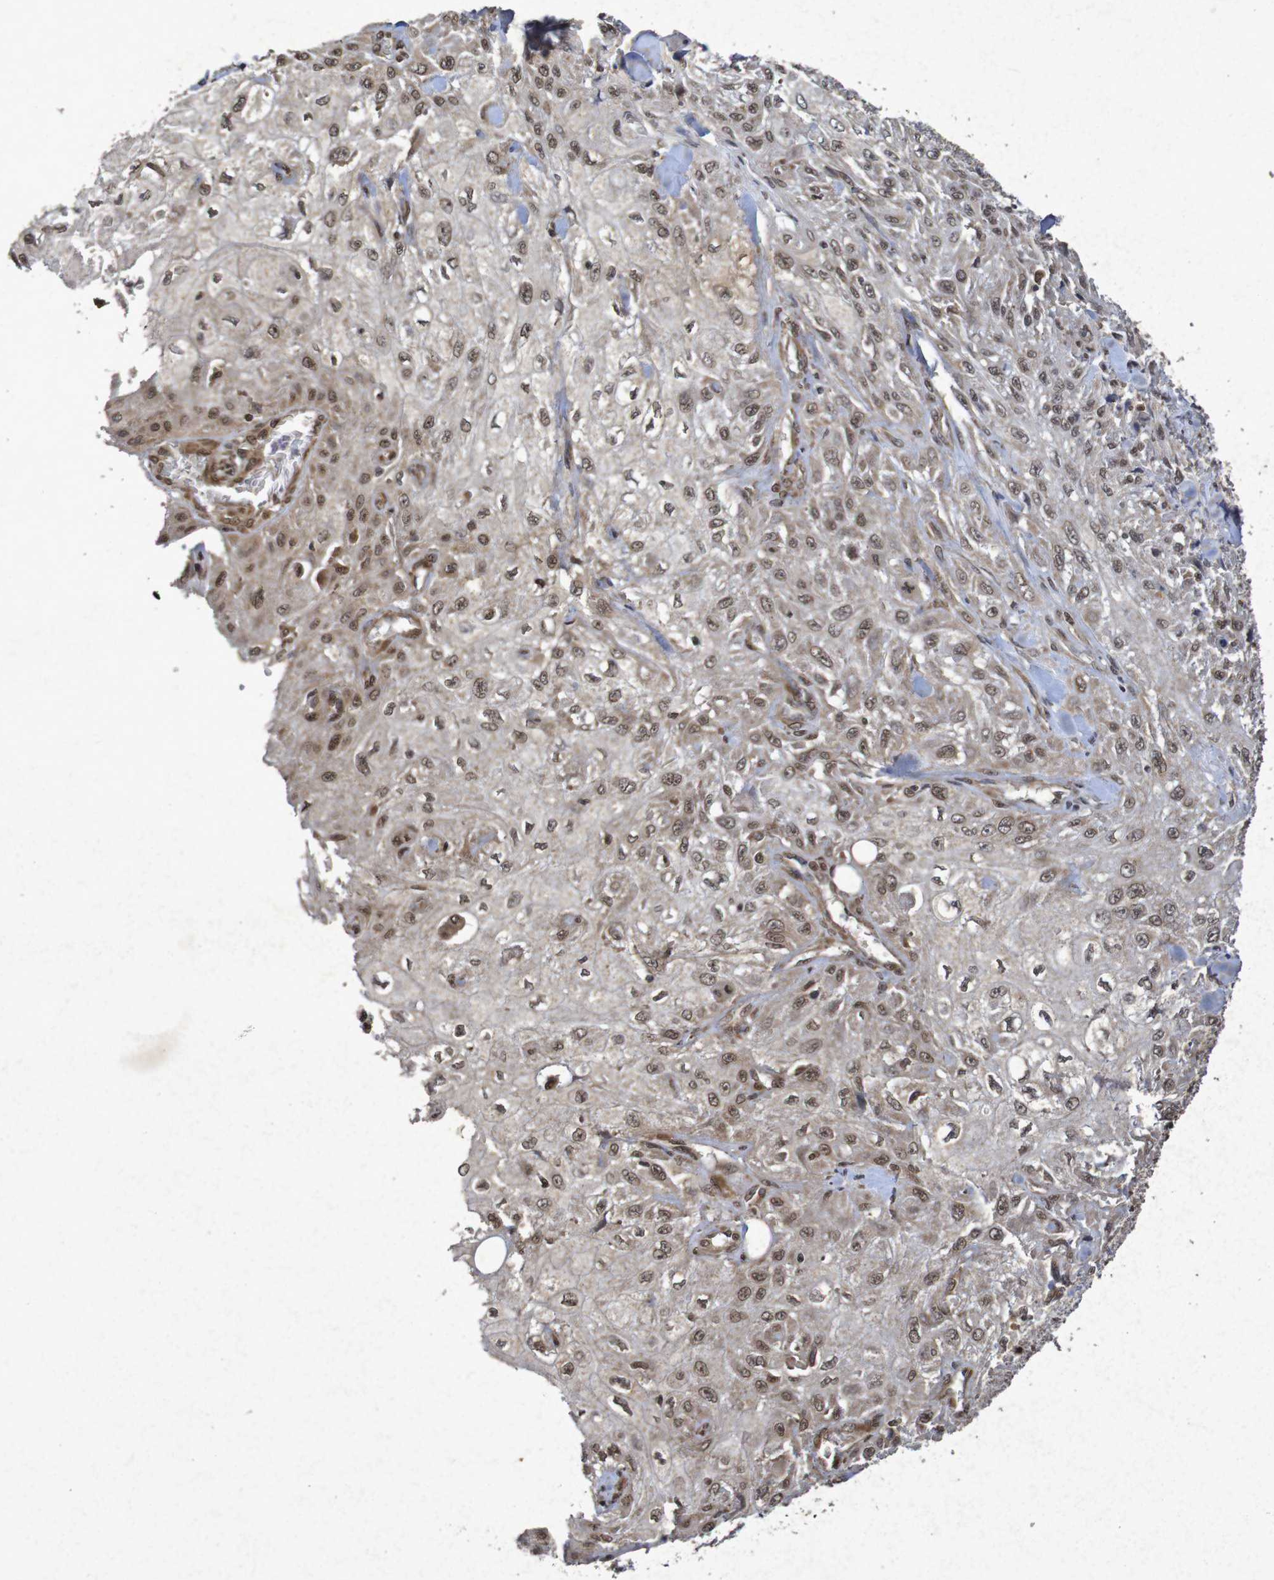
{"staining": {"intensity": "moderate", "quantity": ">75%", "location": "nuclear"}, "tissue": "skin cancer", "cell_type": "Tumor cells", "image_type": "cancer", "snomed": [{"axis": "morphology", "description": "Squamous cell carcinoma, NOS"}, {"axis": "morphology", "description": "Squamous cell carcinoma, metastatic, NOS"}, {"axis": "topography", "description": "Skin"}, {"axis": "topography", "description": "Lymph node"}], "caption": "Immunohistochemistry (IHC) (DAB) staining of human skin cancer exhibits moderate nuclear protein positivity in about >75% of tumor cells. The staining was performed using DAB, with brown indicating positive protein expression. Nuclei are stained blue with hematoxylin.", "gene": "GUCY1A2", "patient": {"sex": "male", "age": 75}}